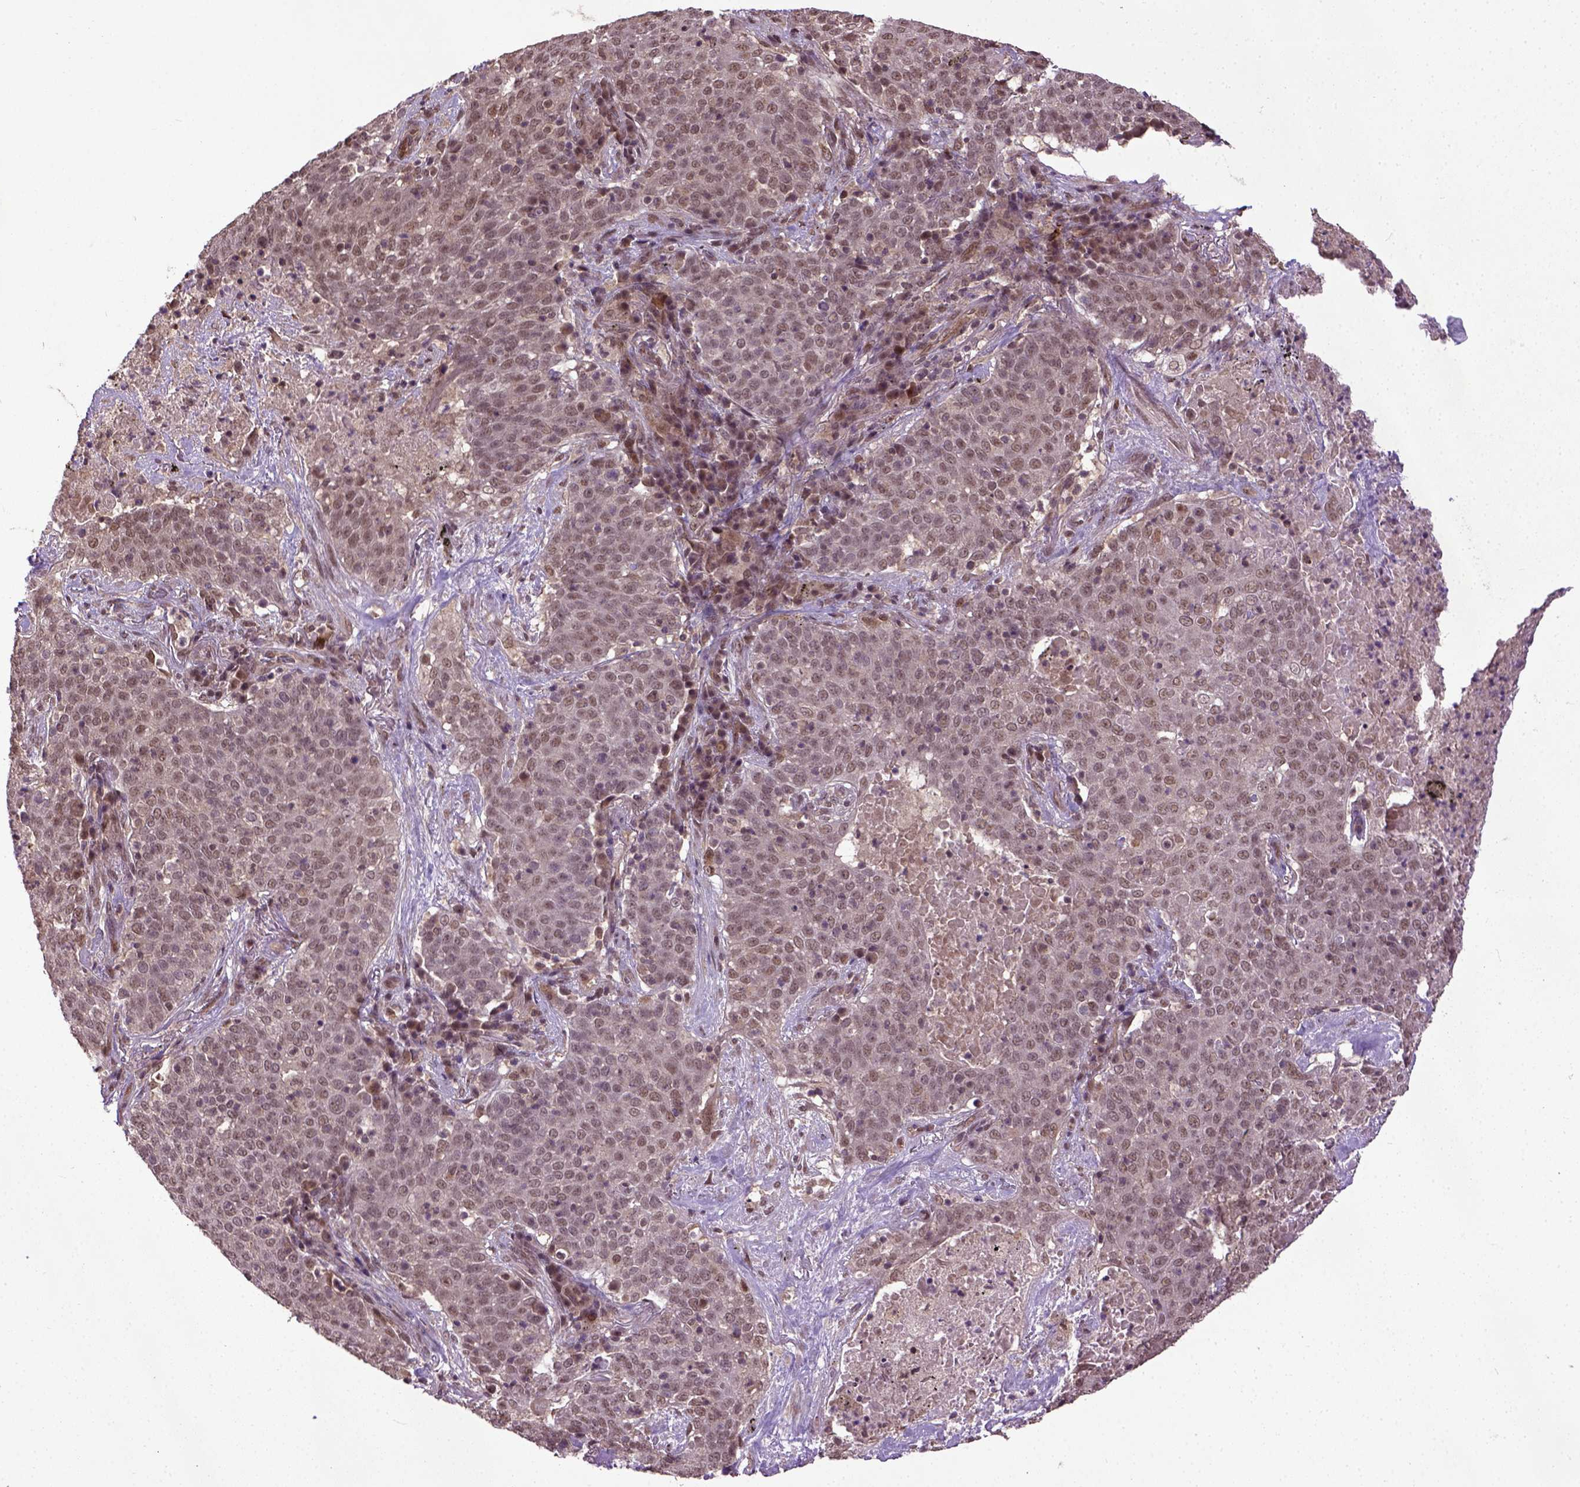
{"staining": {"intensity": "moderate", "quantity": ">75%", "location": "nuclear"}, "tissue": "lung cancer", "cell_type": "Tumor cells", "image_type": "cancer", "snomed": [{"axis": "morphology", "description": "Squamous cell carcinoma, NOS"}, {"axis": "topography", "description": "Lung"}], "caption": "Lung cancer stained for a protein (brown) exhibits moderate nuclear positive expression in approximately >75% of tumor cells.", "gene": "UBA3", "patient": {"sex": "male", "age": 82}}